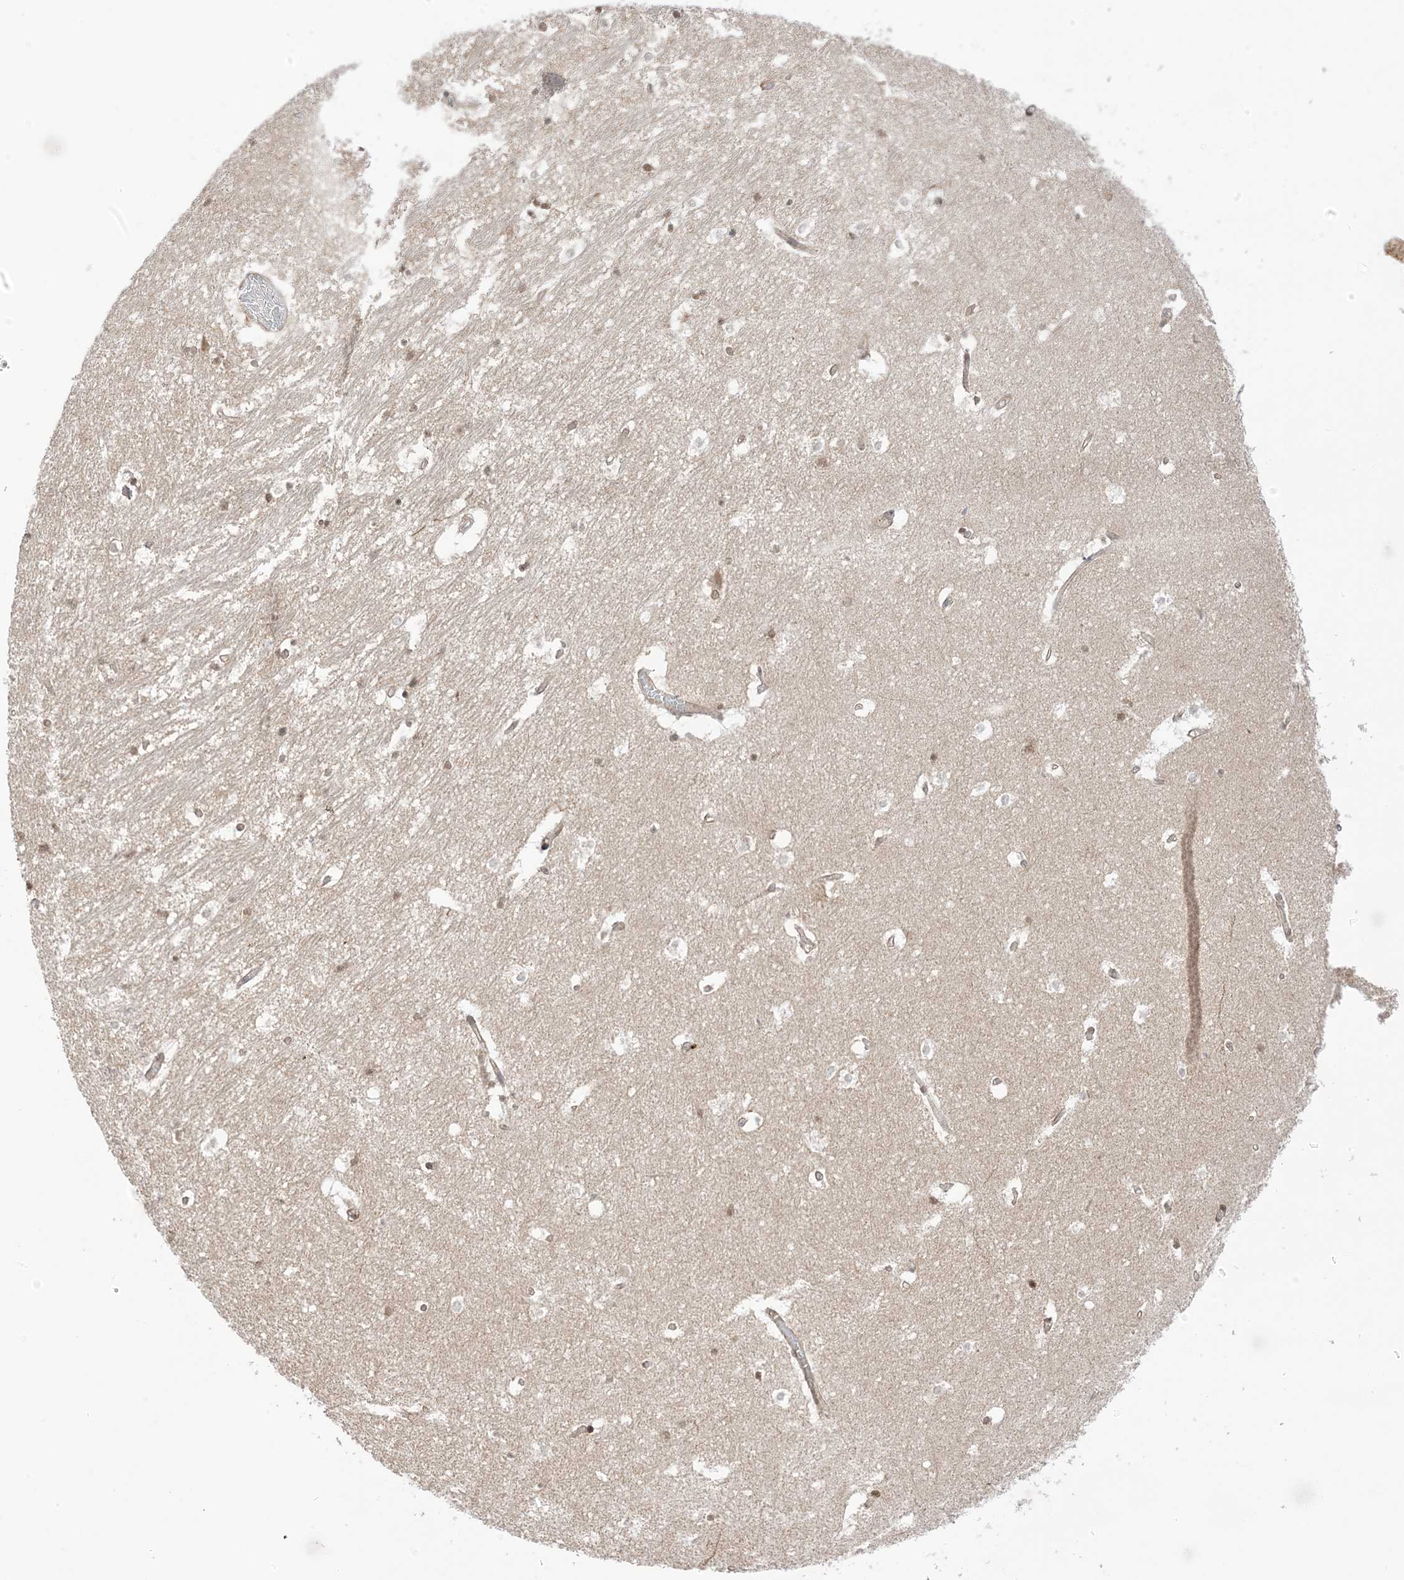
{"staining": {"intensity": "weak", "quantity": ">75%", "location": "nuclear"}, "tissue": "hippocampus", "cell_type": "Glial cells", "image_type": "normal", "snomed": [{"axis": "morphology", "description": "Normal tissue, NOS"}, {"axis": "topography", "description": "Hippocampus"}], "caption": "Hippocampus was stained to show a protein in brown. There is low levels of weak nuclear expression in approximately >75% of glial cells. (DAB (3,3'-diaminobenzidine) IHC, brown staining for protein, blue staining for nuclei).", "gene": "UBE2E2", "patient": {"sex": "female", "age": 52}}